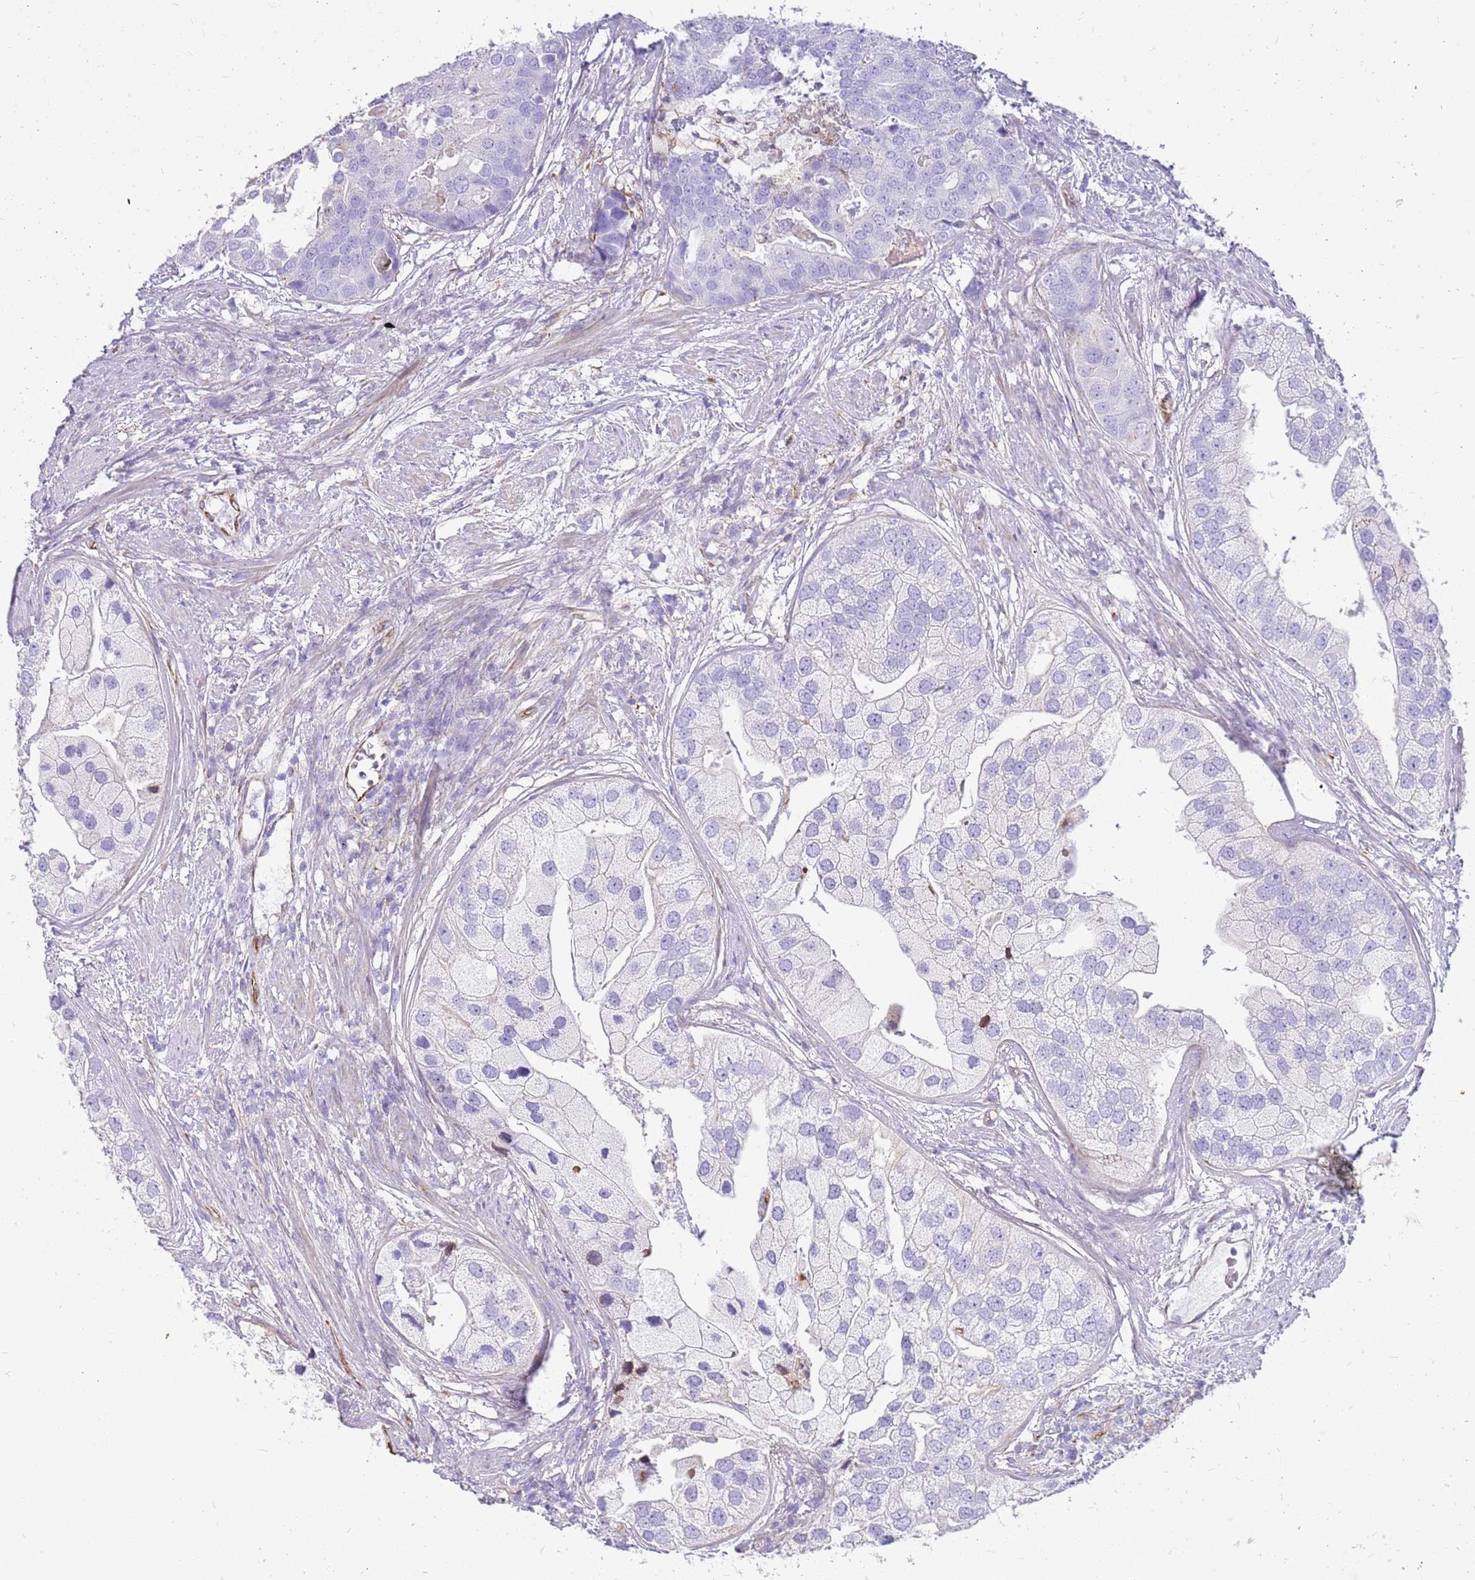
{"staining": {"intensity": "negative", "quantity": "none", "location": "none"}, "tissue": "prostate cancer", "cell_type": "Tumor cells", "image_type": "cancer", "snomed": [{"axis": "morphology", "description": "Adenocarcinoma, High grade"}, {"axis": "topography", "description": "Prostate"}], "caption": "Immunohistochemical staining of human prostate high-grade adenocarcinoma displays no significant positivity in tumor cells.", "gene": "ZDHHC1", "patient": {"sex": "male", "age": 62}}